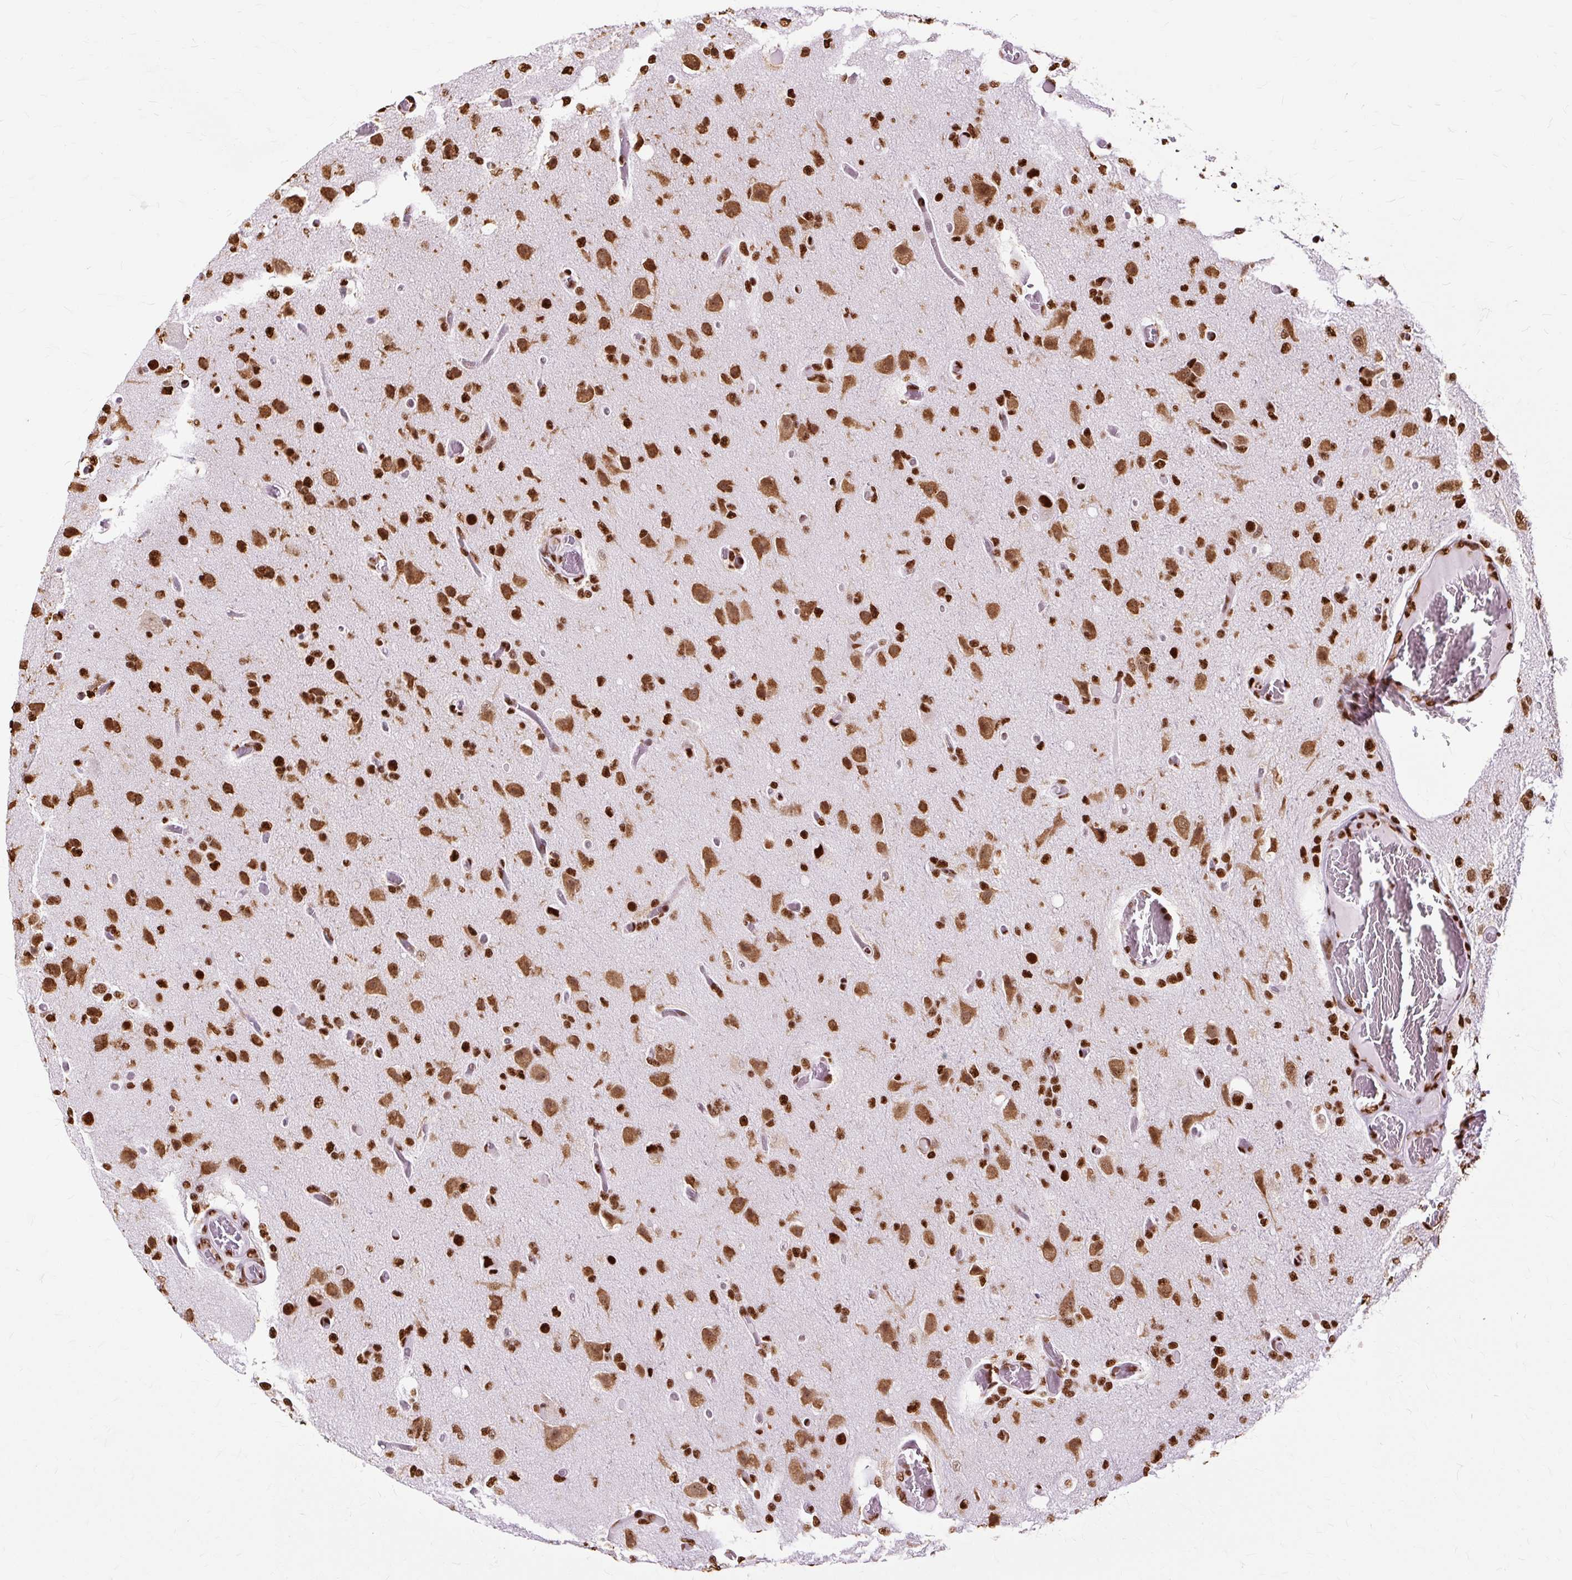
{"staining": {"intensity": "strong", "quantity": ">75%", "location": "cytoplasmic/membranous,nuclear"}, "tissue": "glioma", "cell_type": "Tumor cells", "image_type": "cancer", "snomed": [{"axis": "morphology", "description": "Glioma, malignant, High grade"}, {"axis": "topography", "description": "Brain"}], "caption": "Brown immunohistochemical staining in human malignant glioma (high-grade) displays strong cytoplasmic/membranous and nuclear expression in approximately >75% of tumor cells.", "gene": "XRCC6", "patient": {"sex": "female", "age": 74}}